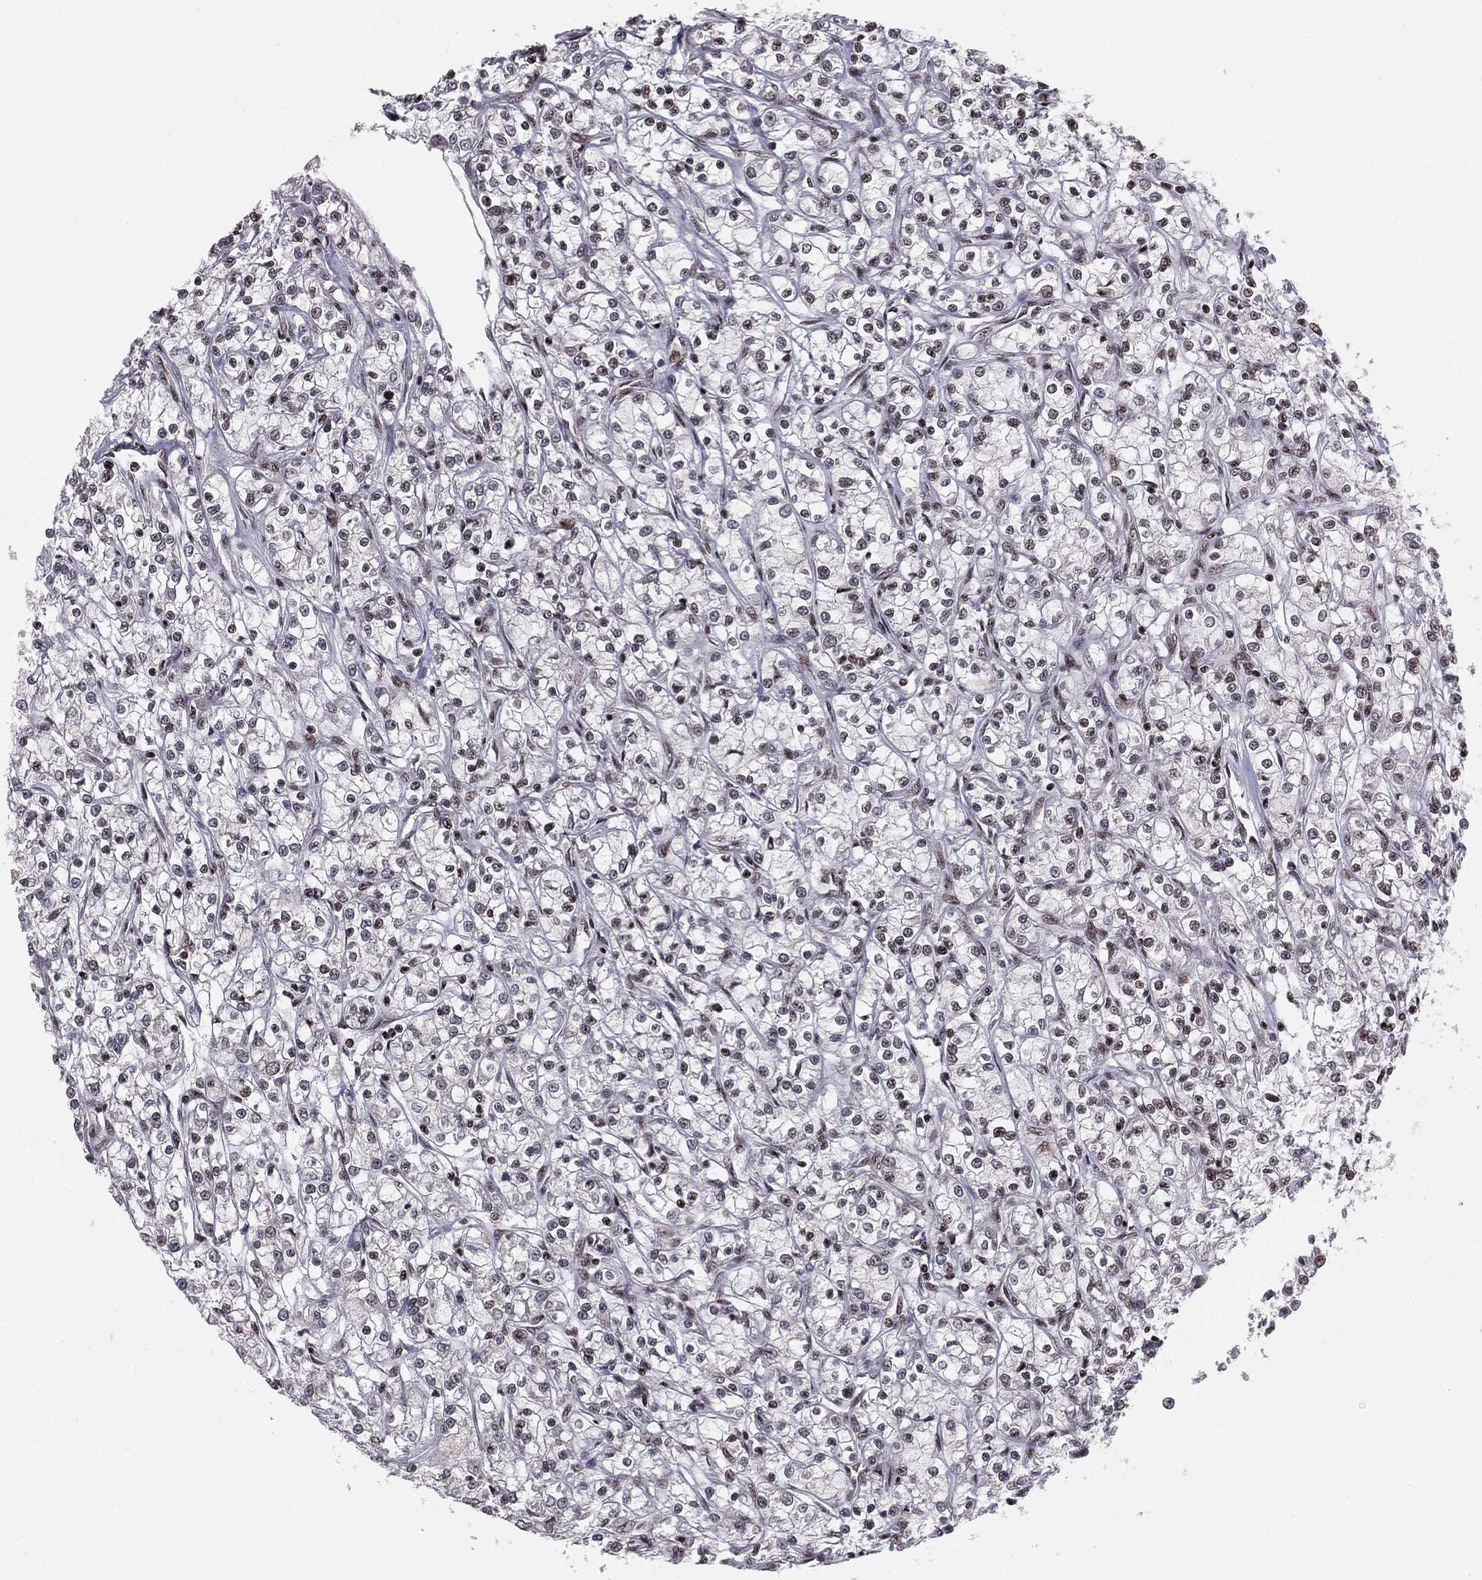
{"staining": {"intensity": "negative", "quantity": "none", "location": "none"}, "tissue": "renal cancer", "cell_type": "Tumor cells", "image_type": "cancer", "snomed": [{"axis": "morphology", "description": "Adenocarcinoma, NOS"}, {"axis": "topography", "description": "Kidney"}], "caption": "IHC of human renal cancer (adenocarcinoma) demonstrates no staining in tumor cells.", "gene": "NFYB", "patient": {"sex": "female", "age": 59}}